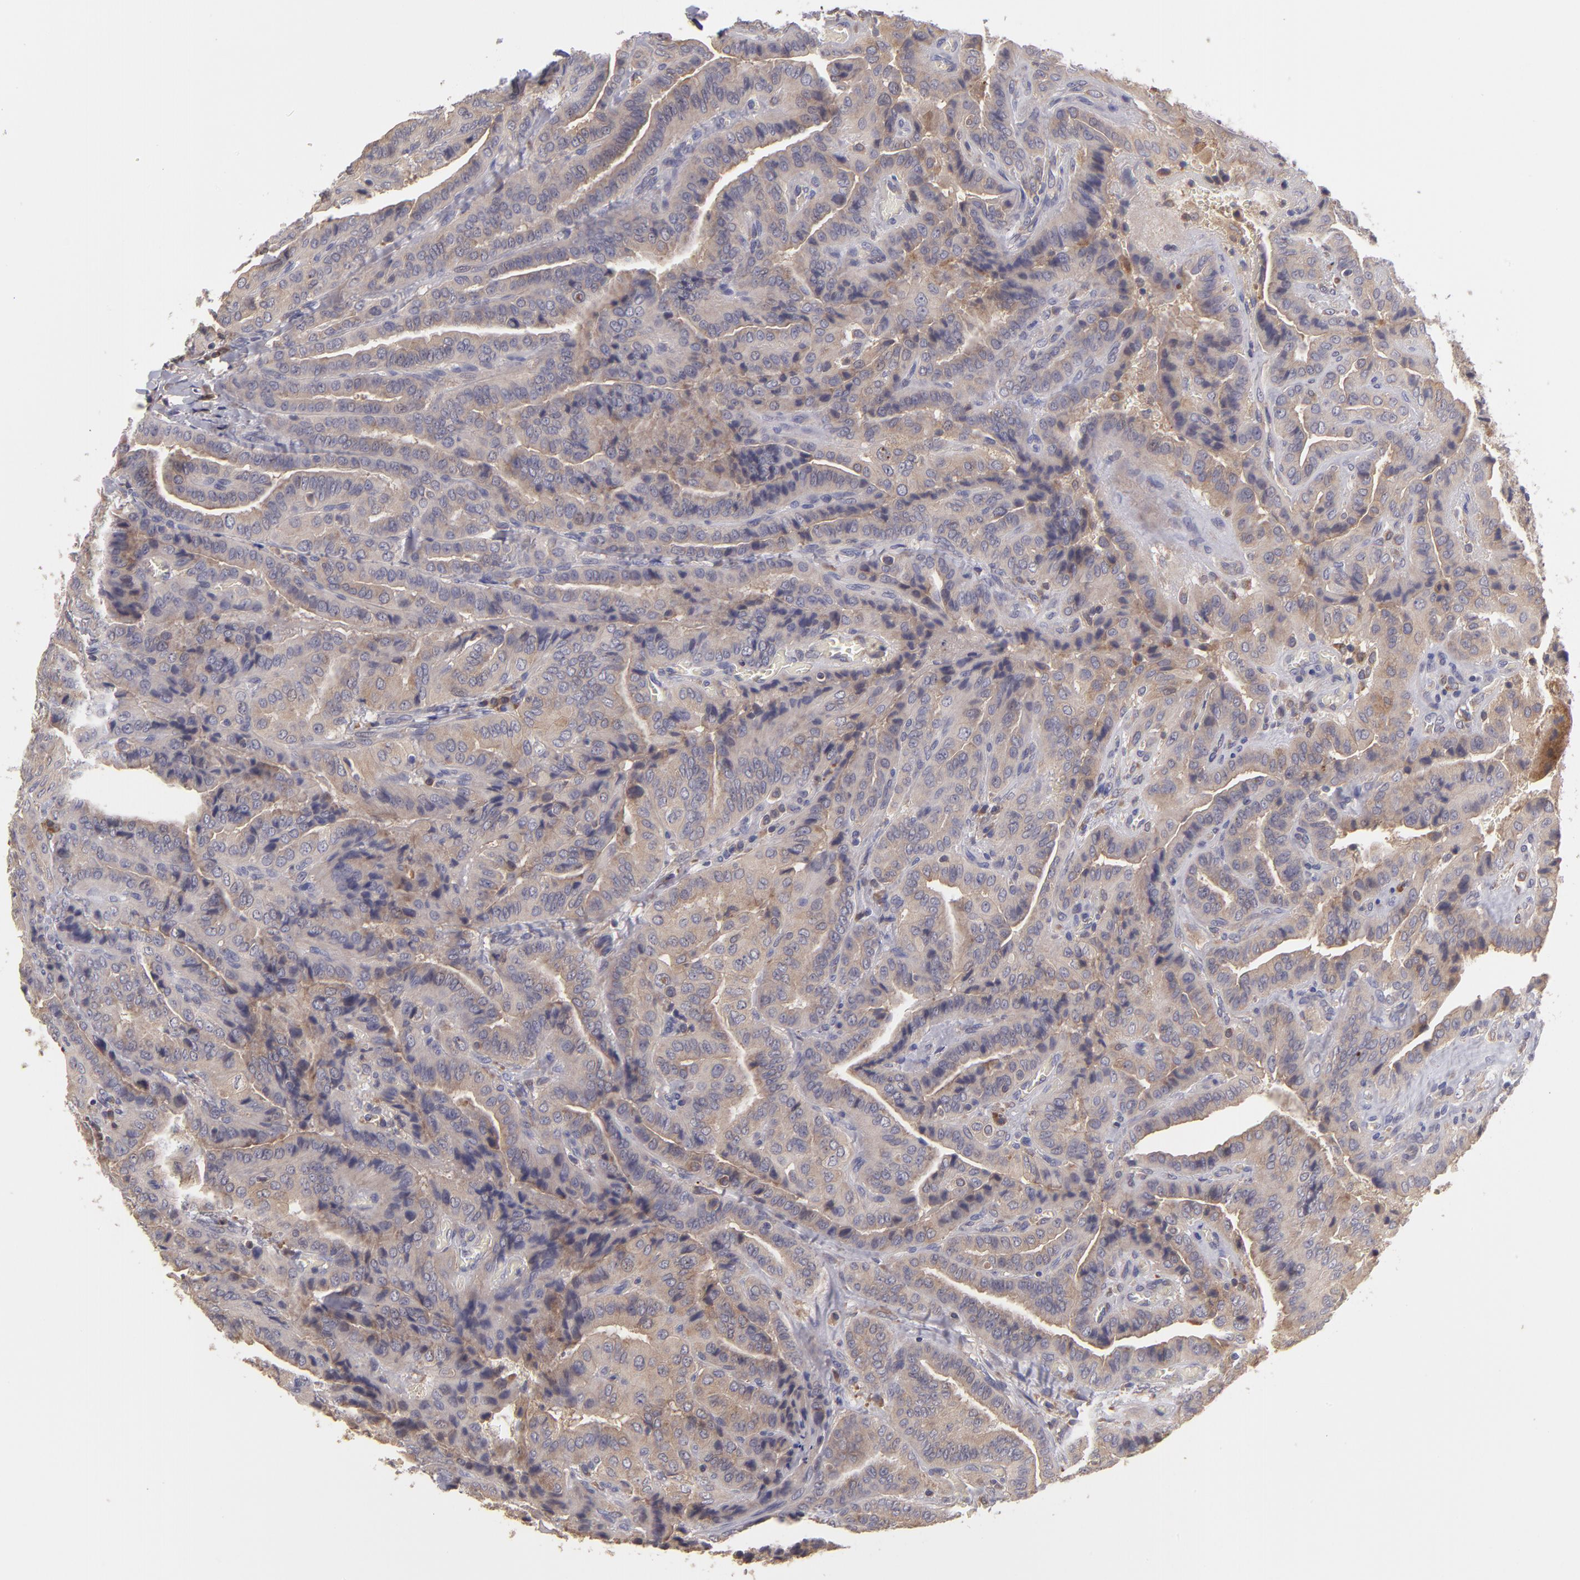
{"staining": {"intensity": "moderate", "quantity": ">75%", "location": "cytoplasmic/membranous"}, "tissue": "thyroid cancer", "cell_type": "Tumor cells", "image_type": "cancer", "snomed": [{"axis": "morphology", "description": "Papillary adenocarcinoma, NOS"}, {"axis": "topography", "description": "Thyroid gland"}], "caption": "Human thyroid cancer stained with a protein marker demonstrates moderate staining in tumor cells.", "gene": "MTHFD1", "patient": {"sex": "female", "age": 71}}